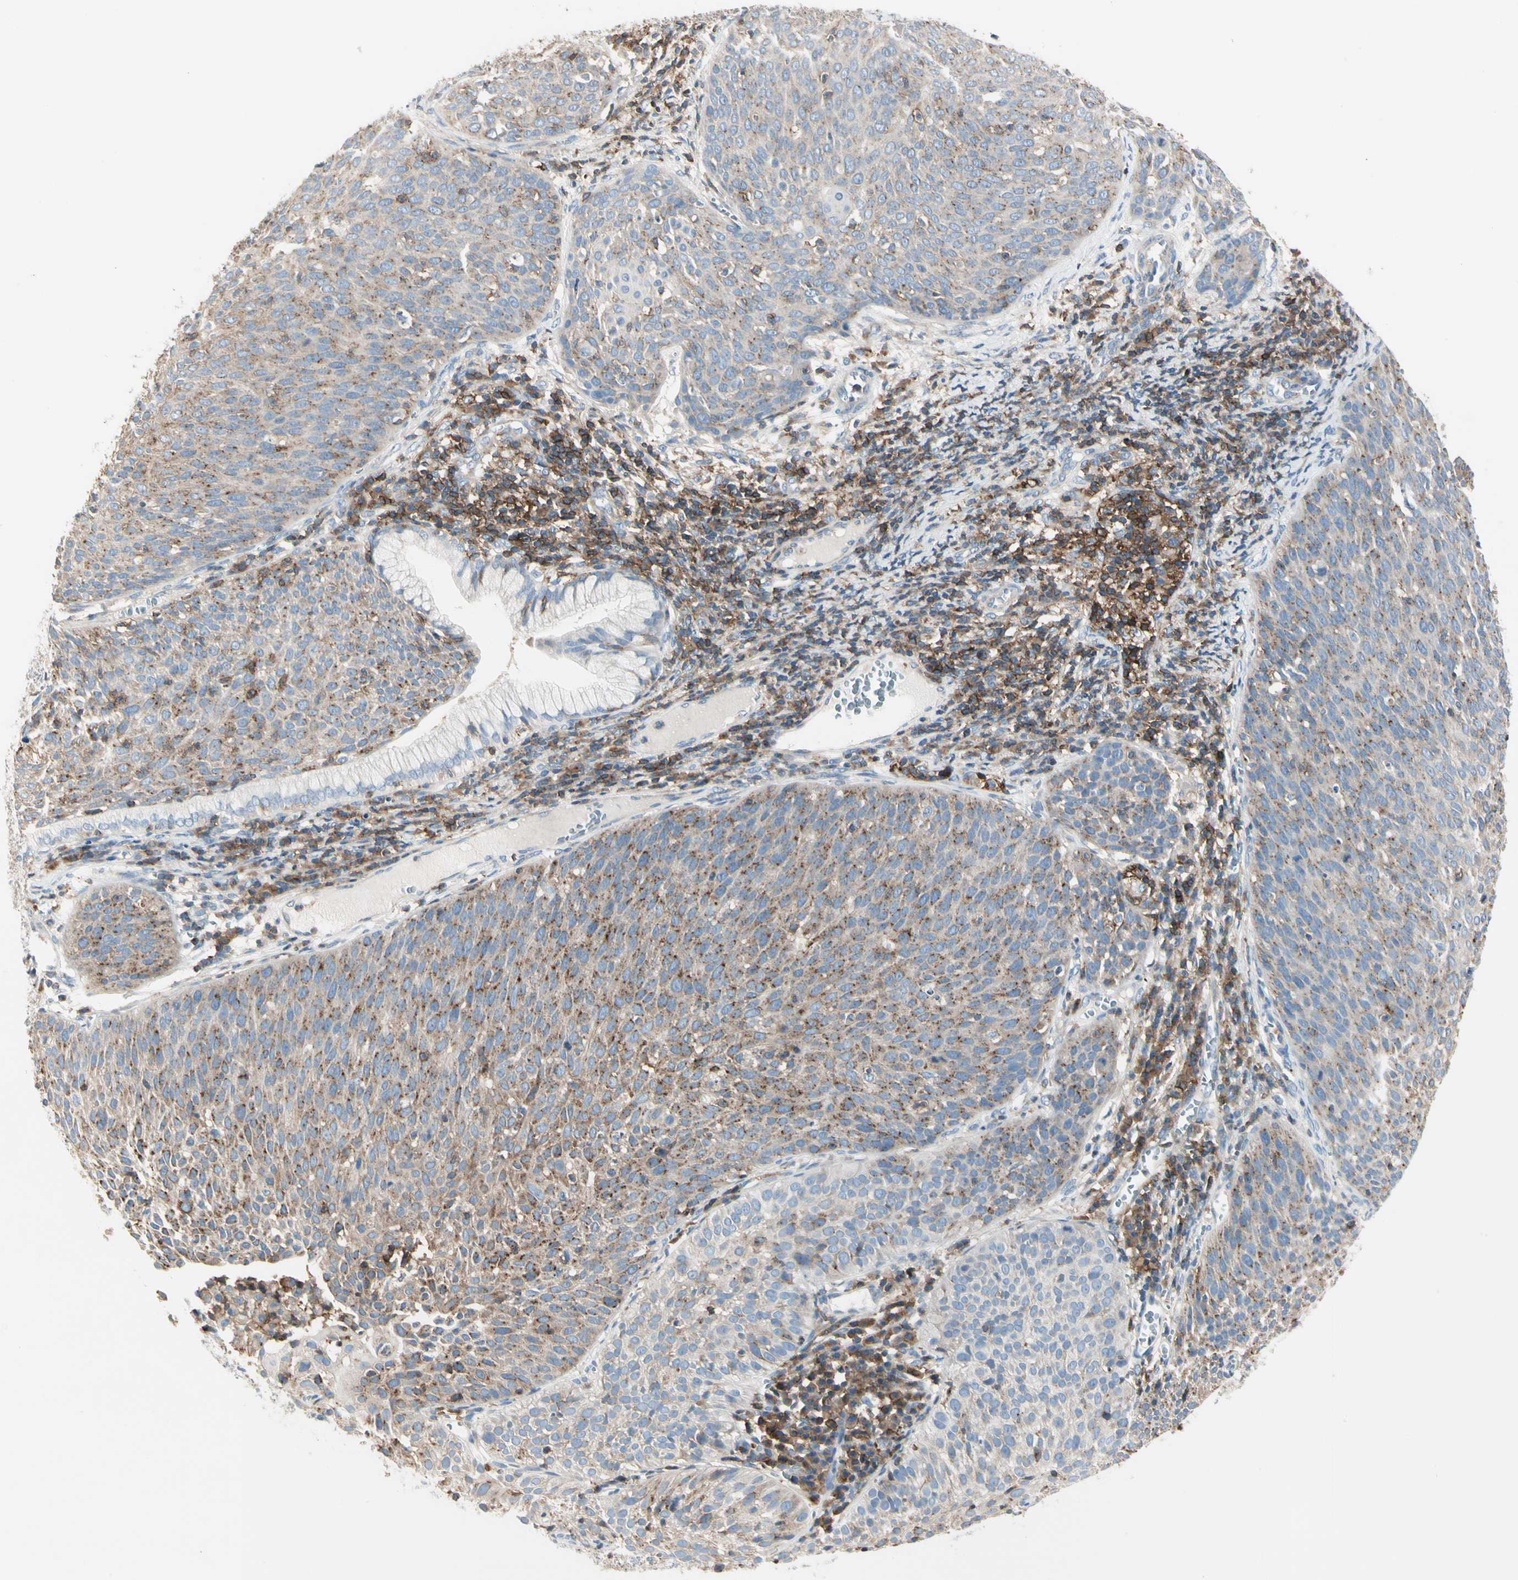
{"staining": {"intensity": "weak", "quantity": "25%-75%", "location": "cytoplasmic/membranous"}, "tissue": "cervical cancer", "cell_type": "Tumor cells", "image_type": "cancer", "snomed": [{"axis": "morphology", "description": "Squamous cell carcinoma, NOS"}, {"axis": "topography", "description": "Cervix"}], "caption": "A low amount of weak cytoplasmic/membranous expression is present in approximately 25%-75% of tumor cells in cervical cancer tissue.", "gene": "CLEC2B", "patient": {"sex": "female", "age": 38}}